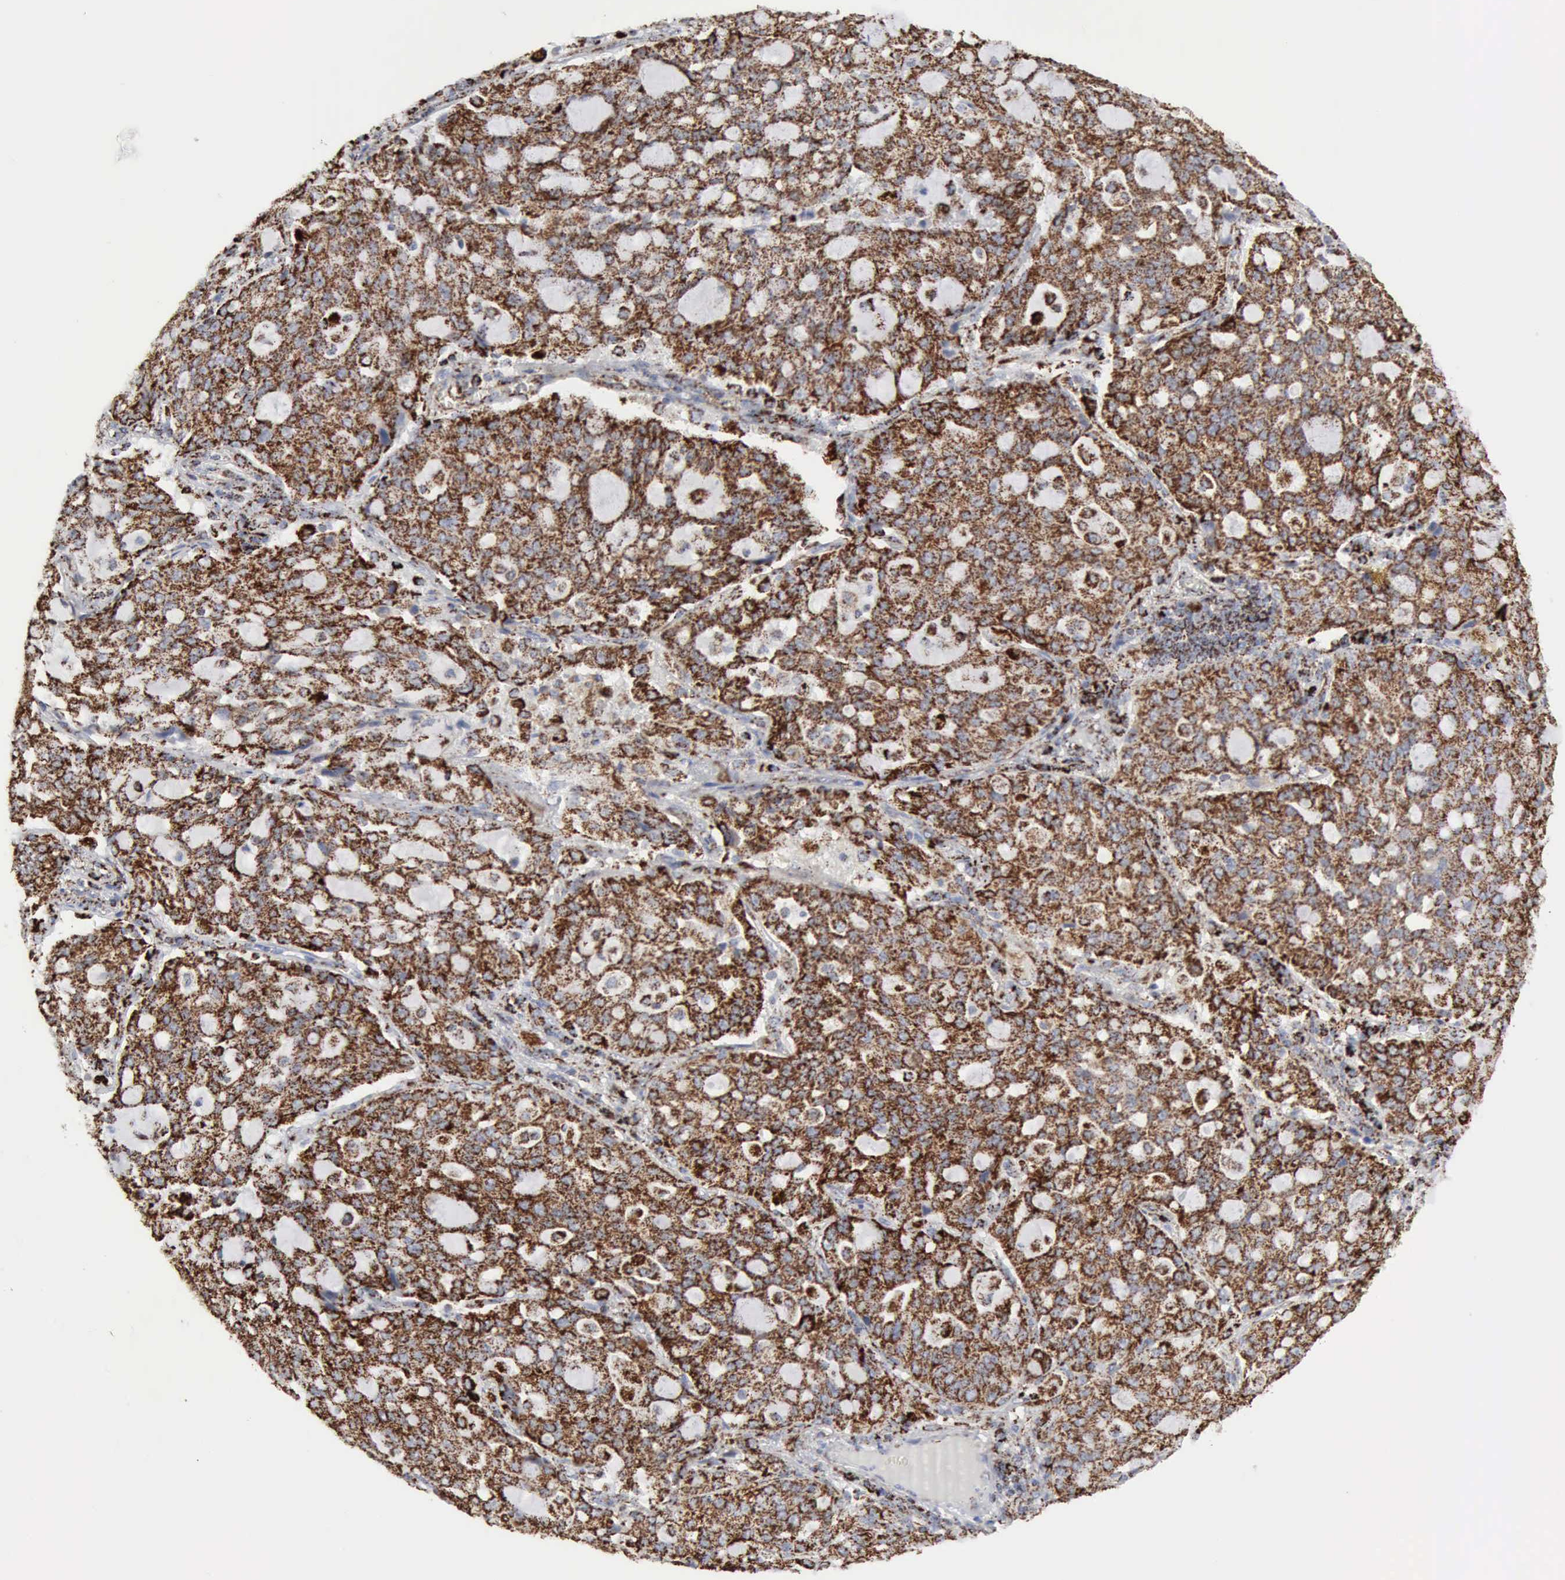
{"staining": {"intensity": "strong", "quantity": ">75%", "location": "cytoplasmic/membranous"}, "tissue": "lung cancer", "cell_type": "Tumor cells", "image_type": "cancer", "snomed": [{"axis": "morphology", "description": "Adenocarcinoma, NOS"}, {"axis": "topography", "description": "Lung"}], "caption": "Tumor cells exhibit high levels of strong cytoplasmic/membranous expression in about >75% of cells in human lung cancer (adenocarcinoma). (DAB IHC, brown staining for protein, blue staining for nuclei).", "gene": "ACO2", "patient": {"sex": "female", "age": 44}}